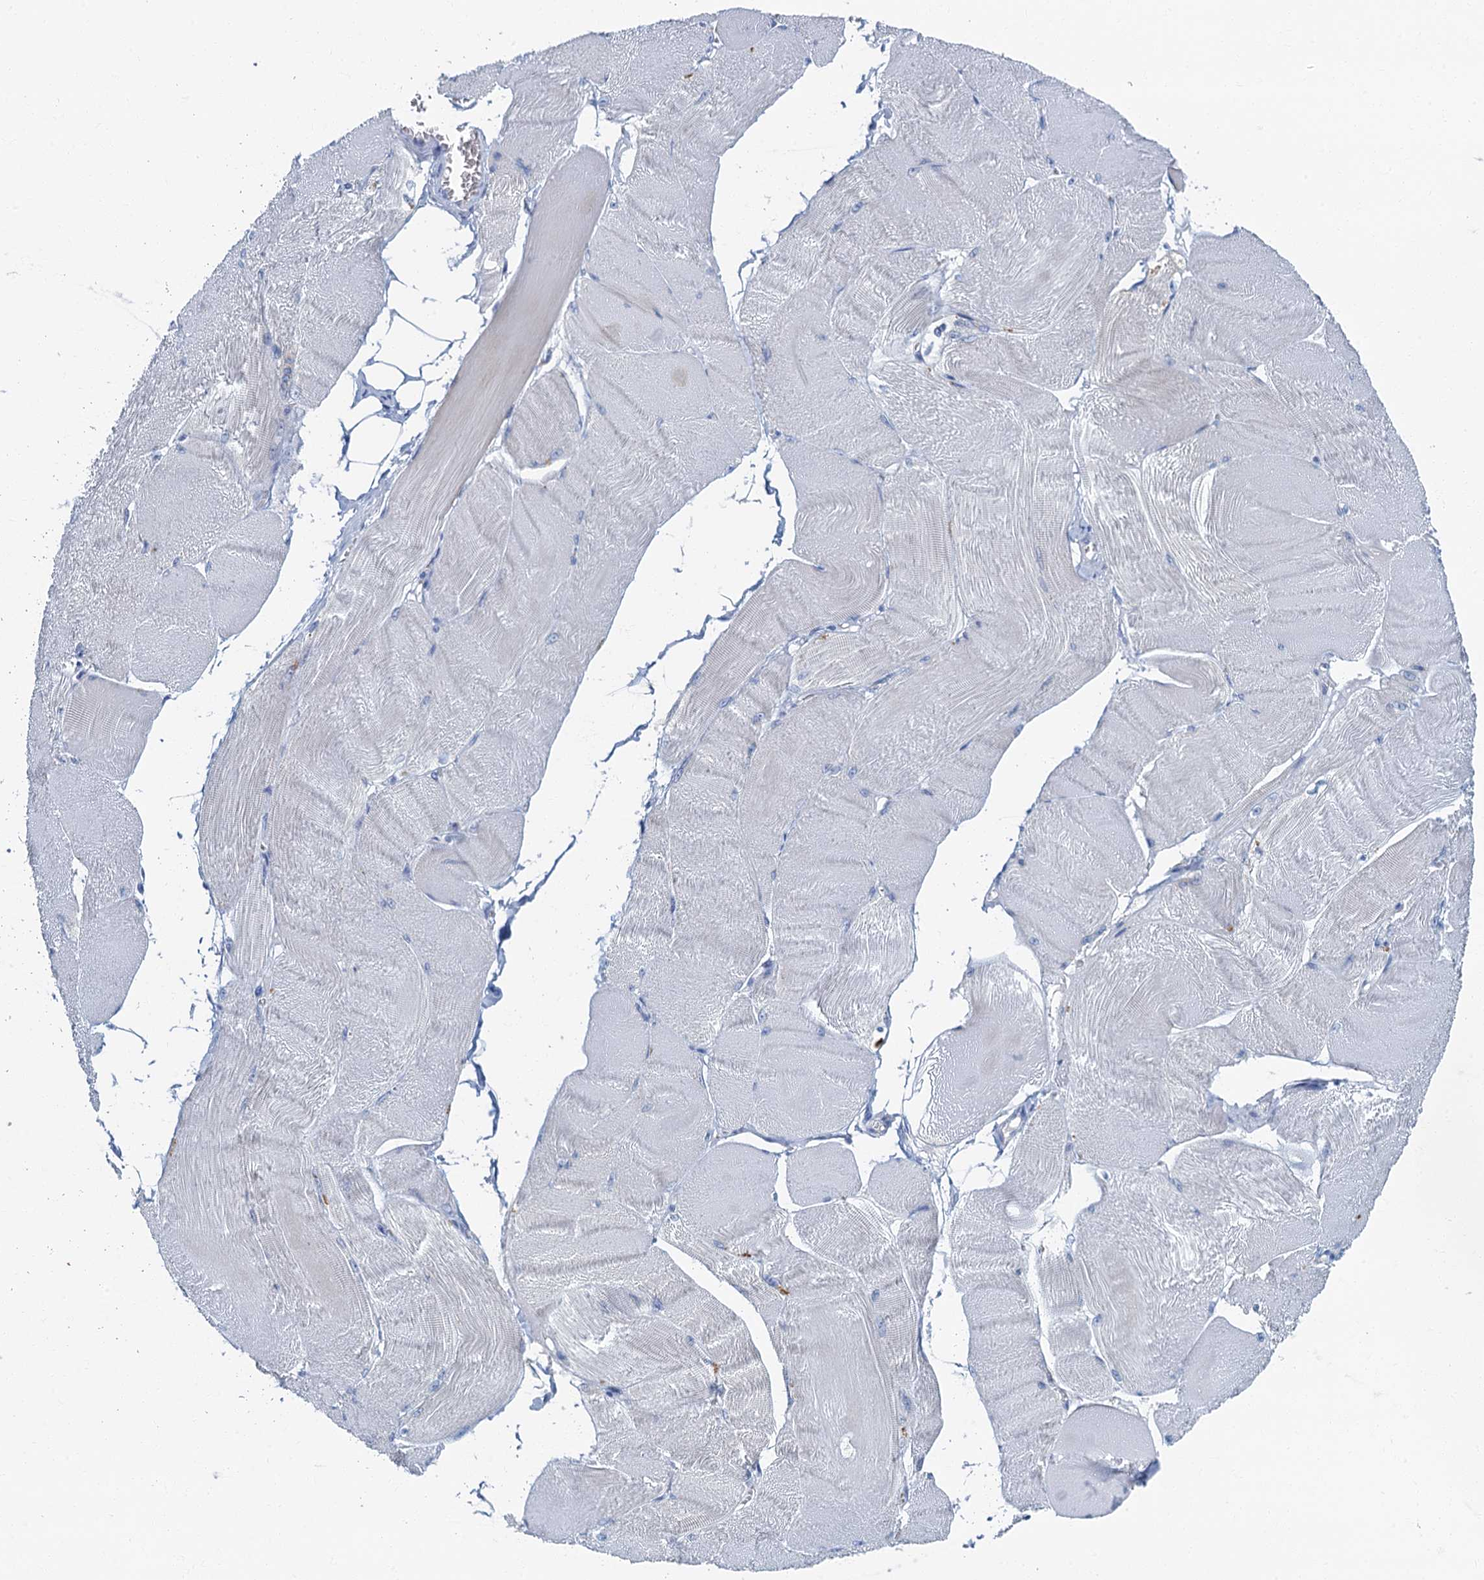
{"staining": {"intensity": "weak", "quantity": "<25%", "location": "cytoplasmic/membranous"}, "tissue": "skeletal muscle", "cell_type": "Myocytes", "image_type": "normal", "snomed": [{"axis": "morphology", "description": "Normal tissue, NOS"}, {"axis": "morphology", "description": "Basal cell carcinoma"}, {"axis": "topography", "description": "Skeletal muscle"}], "caption": "IHC image of normal human skeletal muscle stained for a protein (brown), which shows no staining in myocytes.", "gene": "LYPD3", "patient": {"sex": "female", "age": 64}}